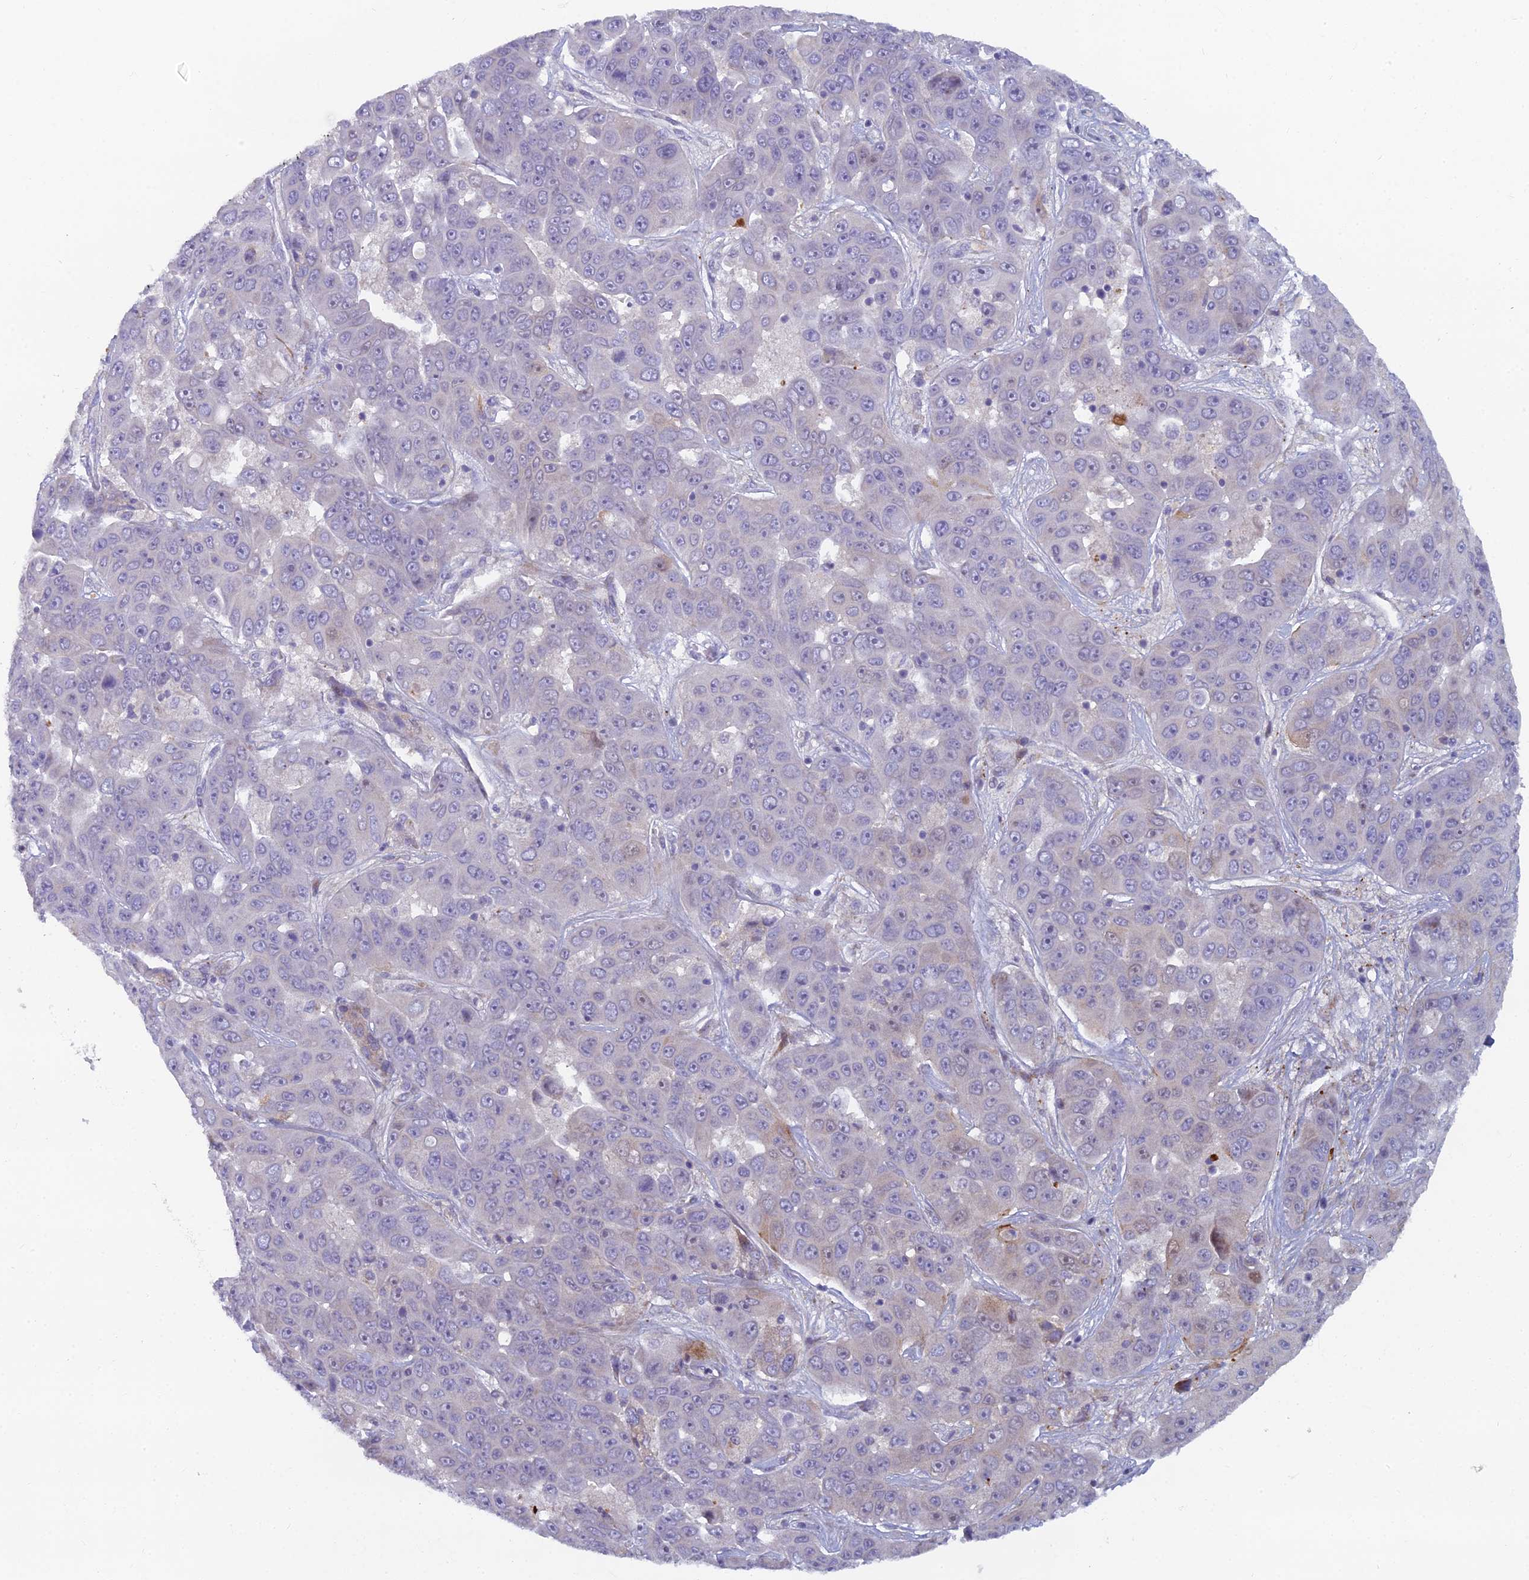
{"staining": {"intensity": "negative", "quantity": "none", "location": "none"}, "tissue": "liver cancer", "cell_type": "Tumor cells", "image_type": "cancer", "snomed": [{"axis": "morphology", "description": "Cholangiocarcinoma"}, {"axis": "topography", "description": "Liver"}], "caption": "This is a micrograph of IHC staining of liver cholangiocarcinoma, which shows no staining in tumor cells. The staining was performed using DAB (3,3'-diaminobenzidine) to visualize the protein expression in brown, while the nuclei were stained in blue with hematoxylin (Magnification: 20x).", "gene": "B9D2", "patient": {"sex": "female", "age": 52}}